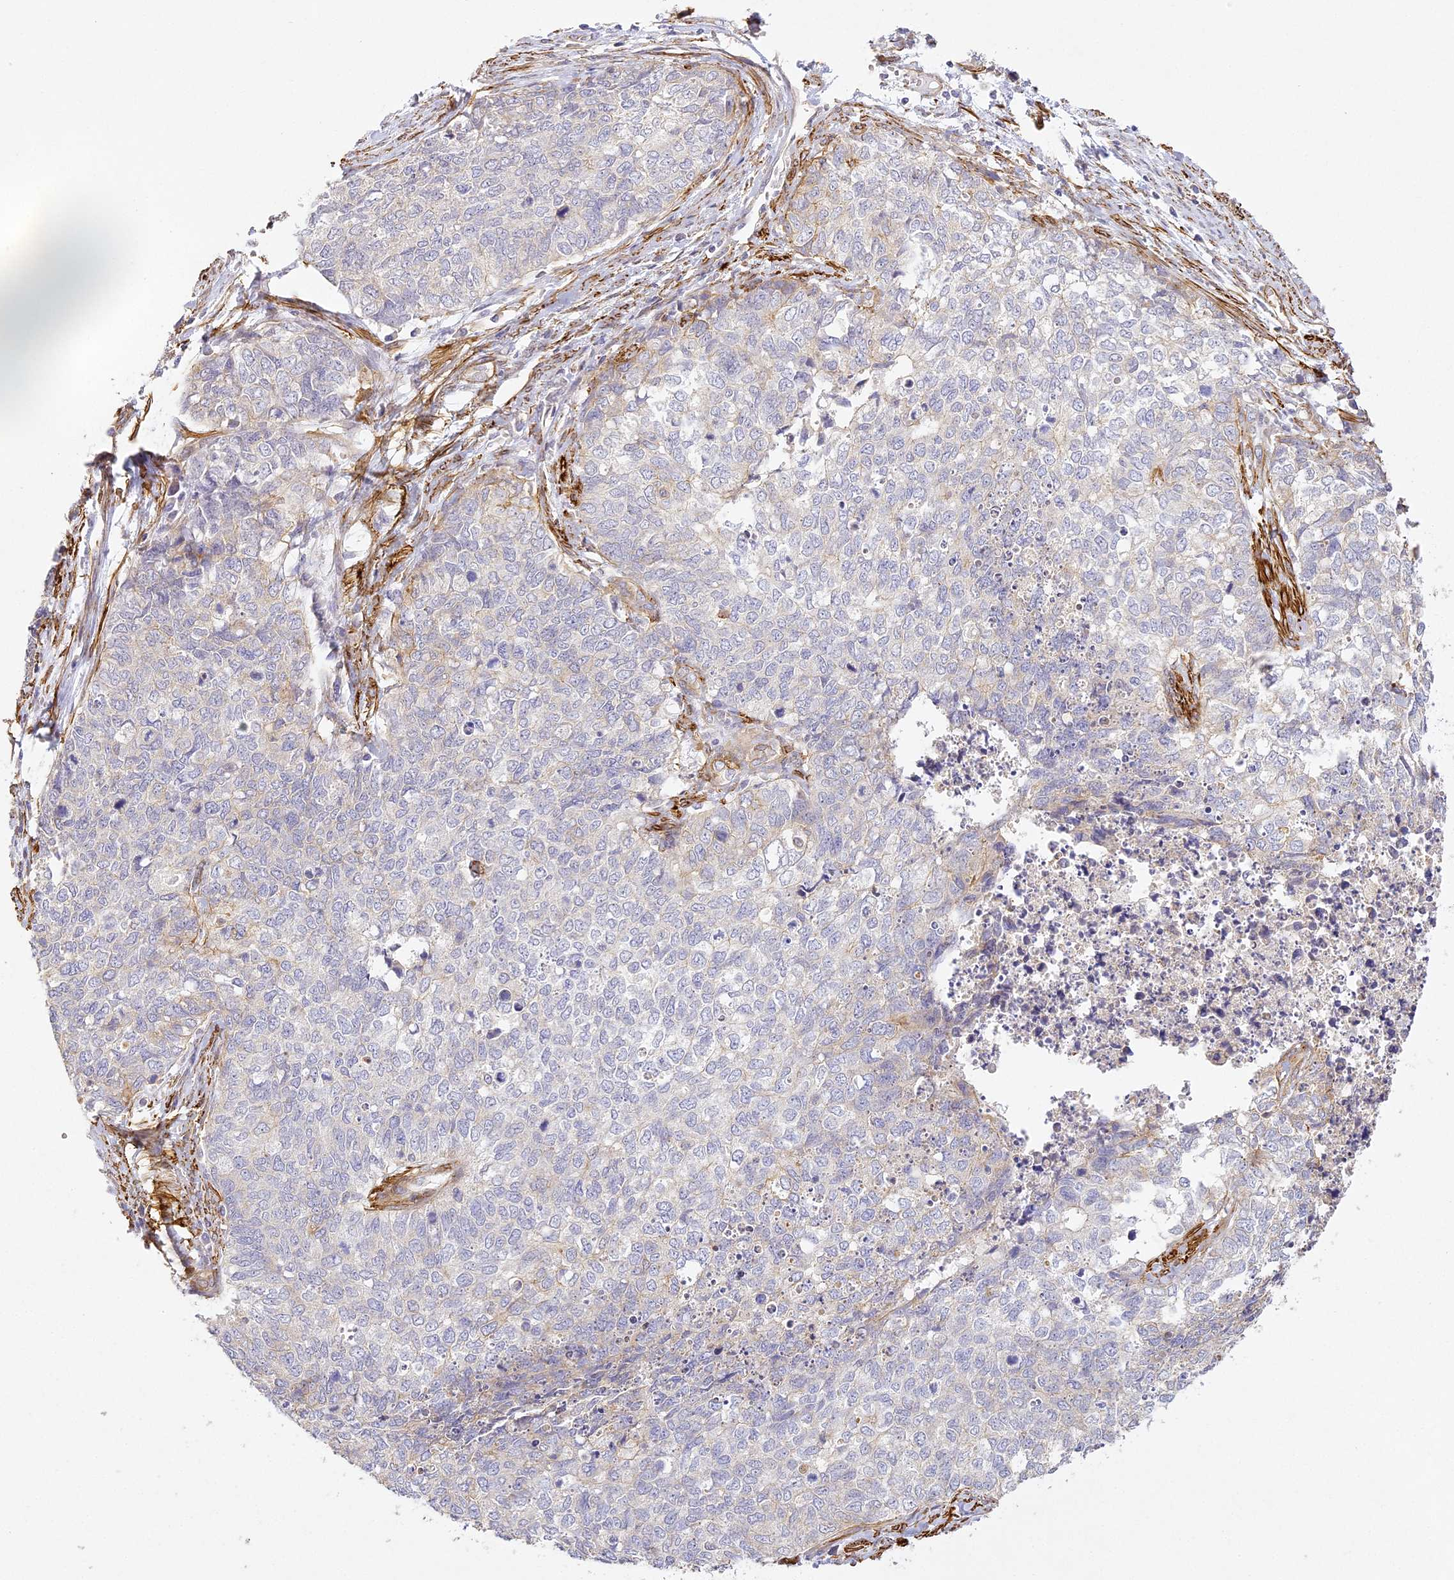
{"staining": {"intensity": "weak", "quantity": "<25%", "location": "cytoplasmic/membranous"}, "tissue": "cervical cancer", "cell_type": "Tumor cells", "image_type": "cancer", "snomed": [{"axis": "morphology", "description": "Squamous cell carcinoma, NOS"}, {"axis": "topography", "description": "Cervix"}], "caption": "Immunohistochemical staining of human cervical cancer (squamous cell carcinoma) demonstrates no significant staining in tumor cells.", "gene": "MED28", "patient": {"sex": "female", "age": 63}}